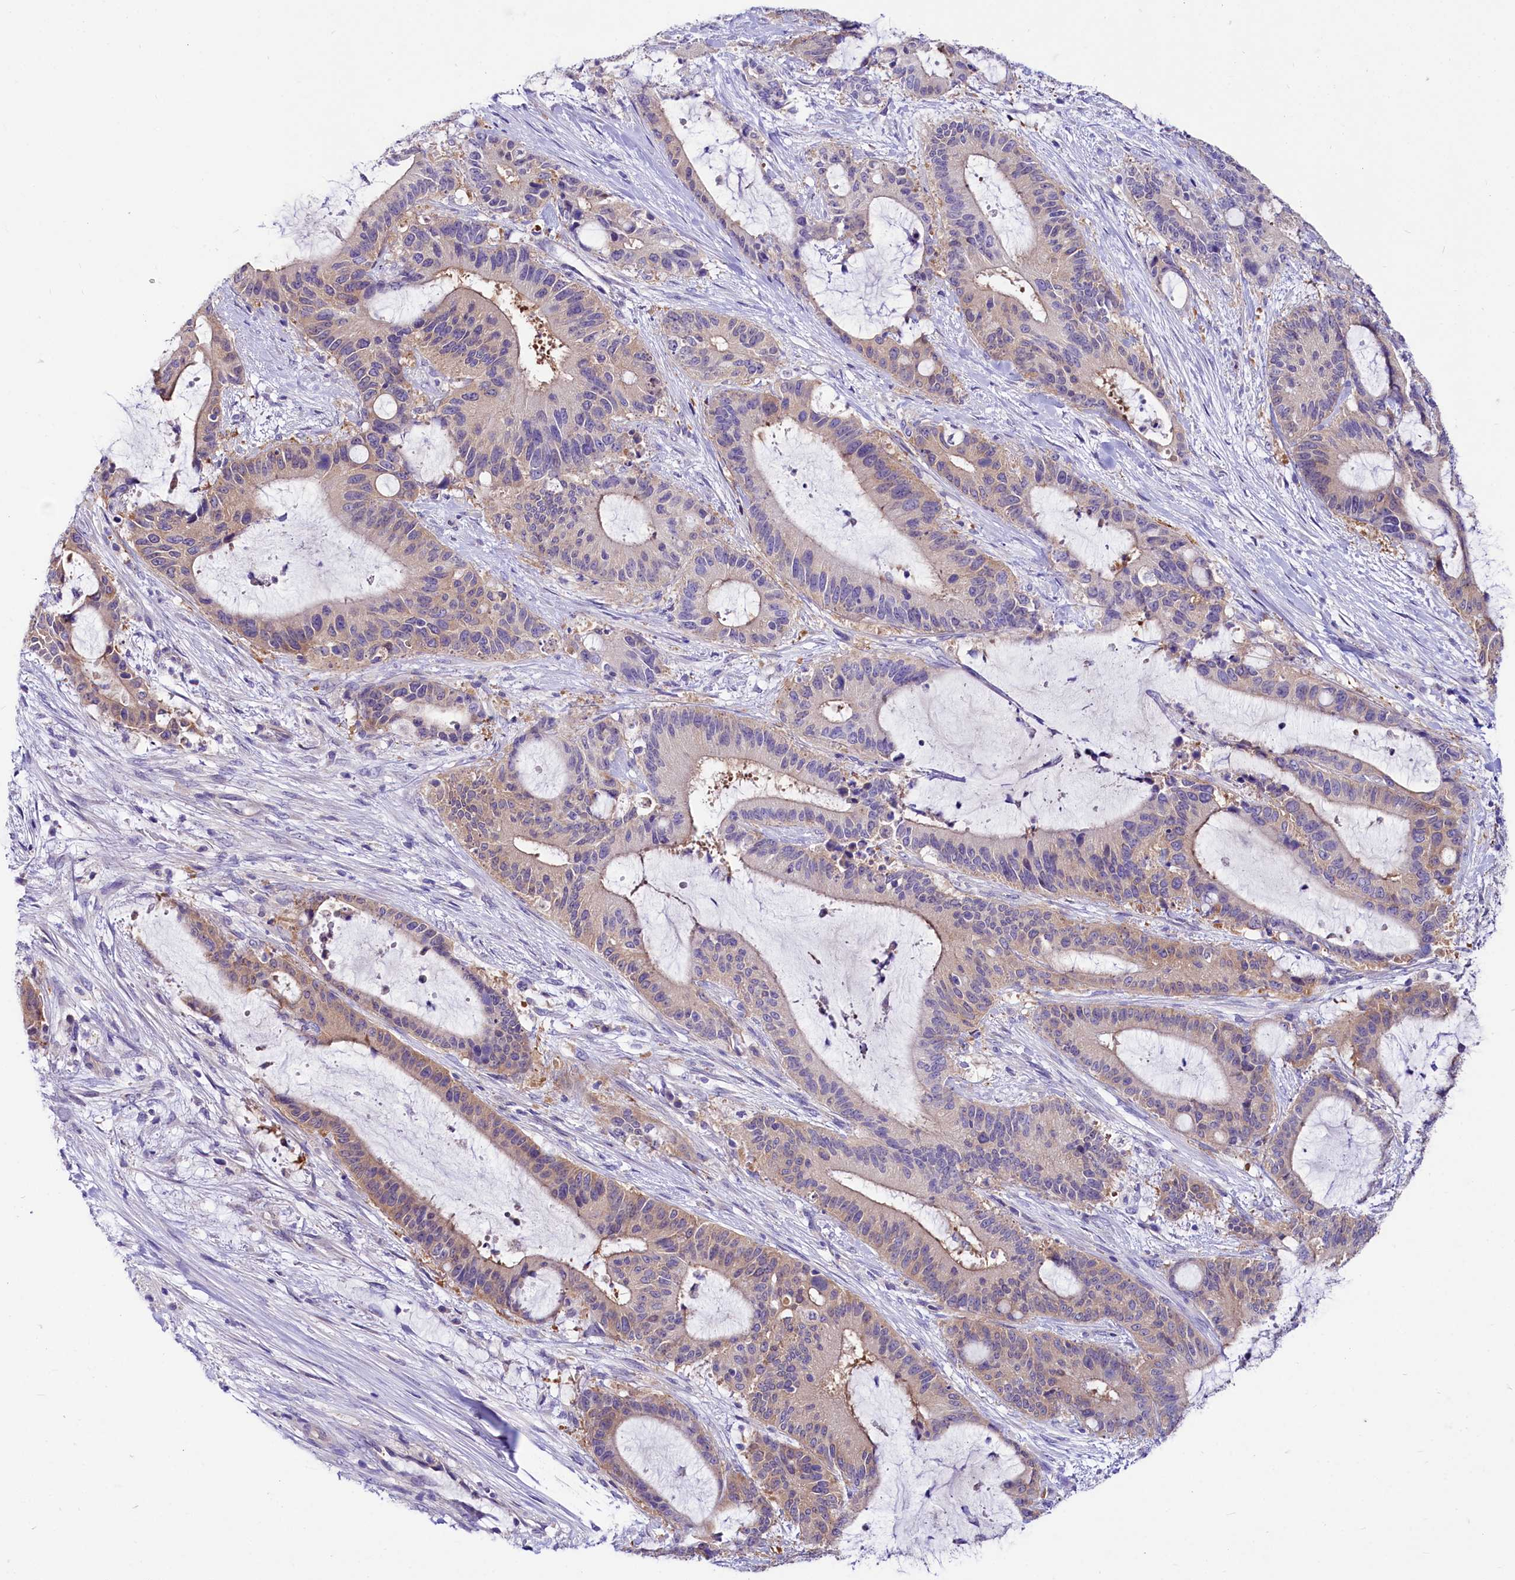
{"staining": {"intensity": "weak", "quantity": "<25%", "location": "cytoplasmic/membranous"}, "tissue": "liver cancer", "cell_type": "Tumor cells", "image_type": "cancer", "snomed": [{"axis": "morphology", "description": "Normal tissue, NOS"}, {"axis": "morphology", "description": "Cholangiocarcinoma"}, {"axis": "topography", "description": "Liver"}, {"axis": "topography", "description": "Peripheral nerve tissue"}], "caption": "Tumor cells show no significant protein staining in cholangiocarcinoma (liver). (Brightfield microscopy of DAB (3,3'-diaminobenzidine) immunohistochemistry (IHC) at high magnification).", "gene": "ABHD5", "patient": {"sex": "female", "age": 73}}